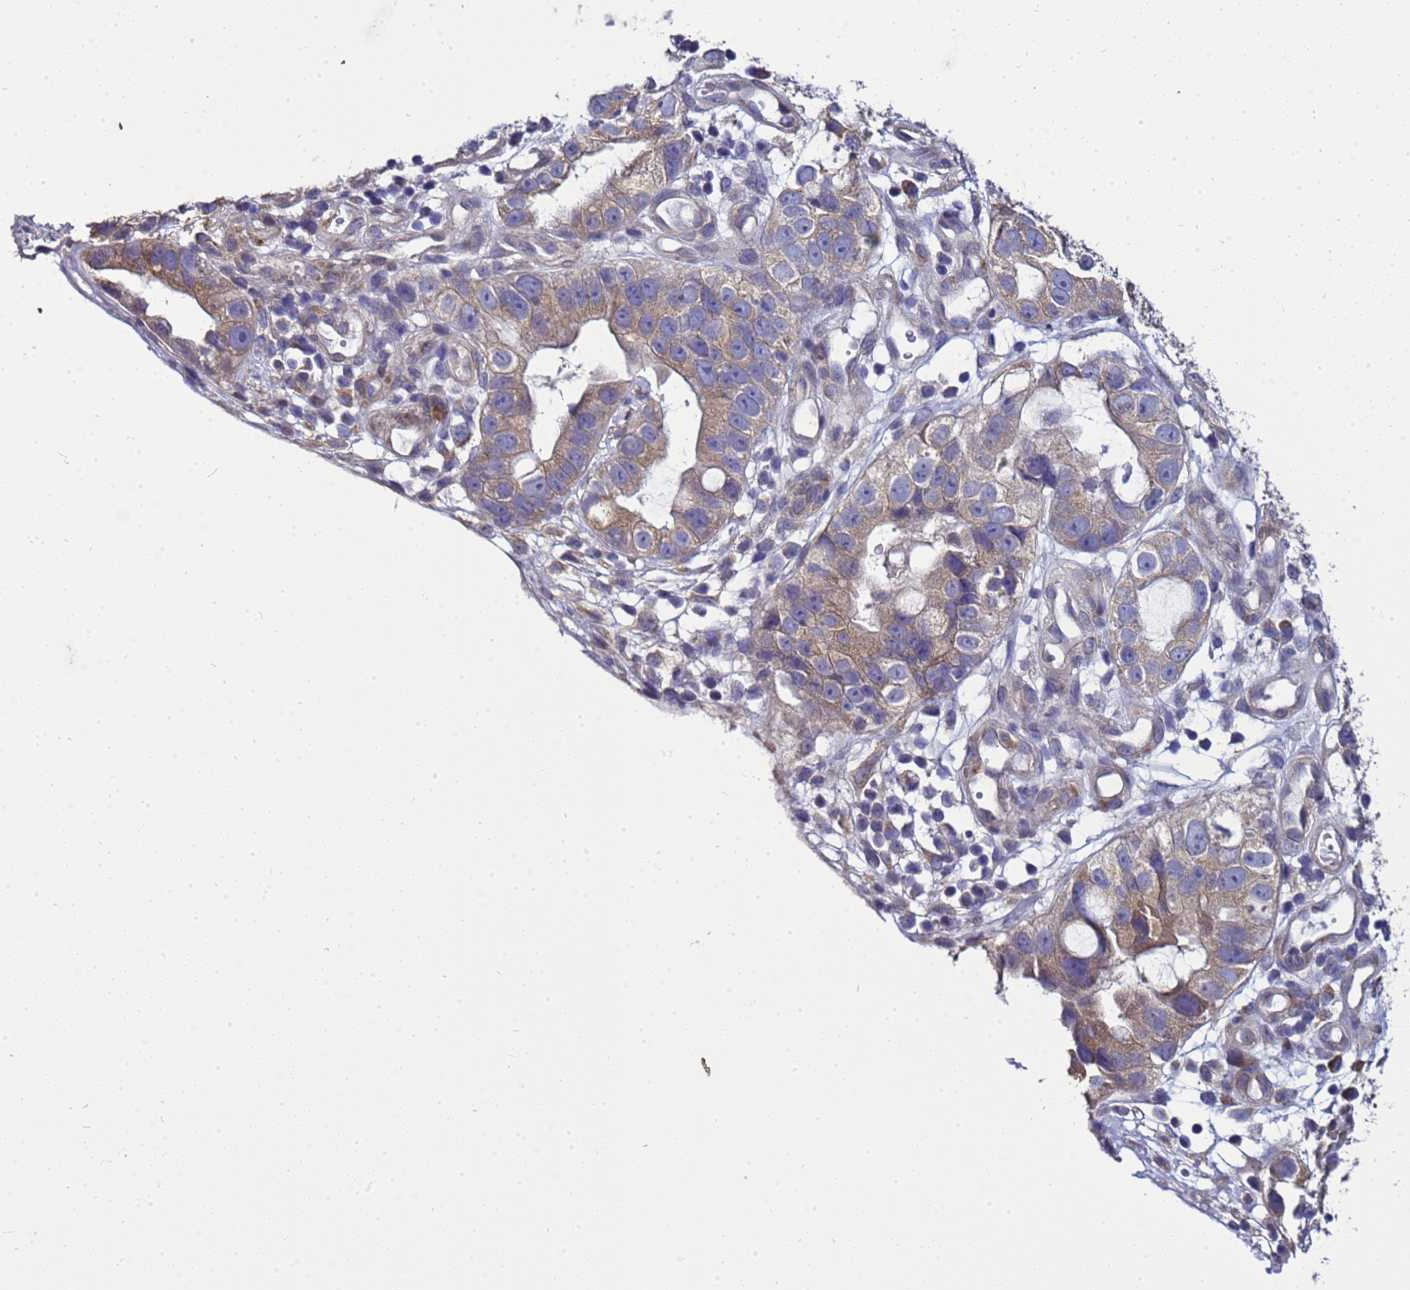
{"staining": {"intensity": "moderate", "quantity": "25%-75%", "location": "cytoplasmic/membranous"}, "tissue": "stomach cancer", "cell_type": "Tumor cells", "image_type": "cancer", "snomed": [{"axis": "morphology", "description": "Adenocarcinoma, NOS"}, {"axis": "topography", "description": "Stomach"}], "caption": "Stomach cancer tissue exhibits moderate cytoplasmic/membranous positivity in about 25%-75% of tumor cells", "gene": "FAM166B", "patient": {"sex": "male", "age": 55}}